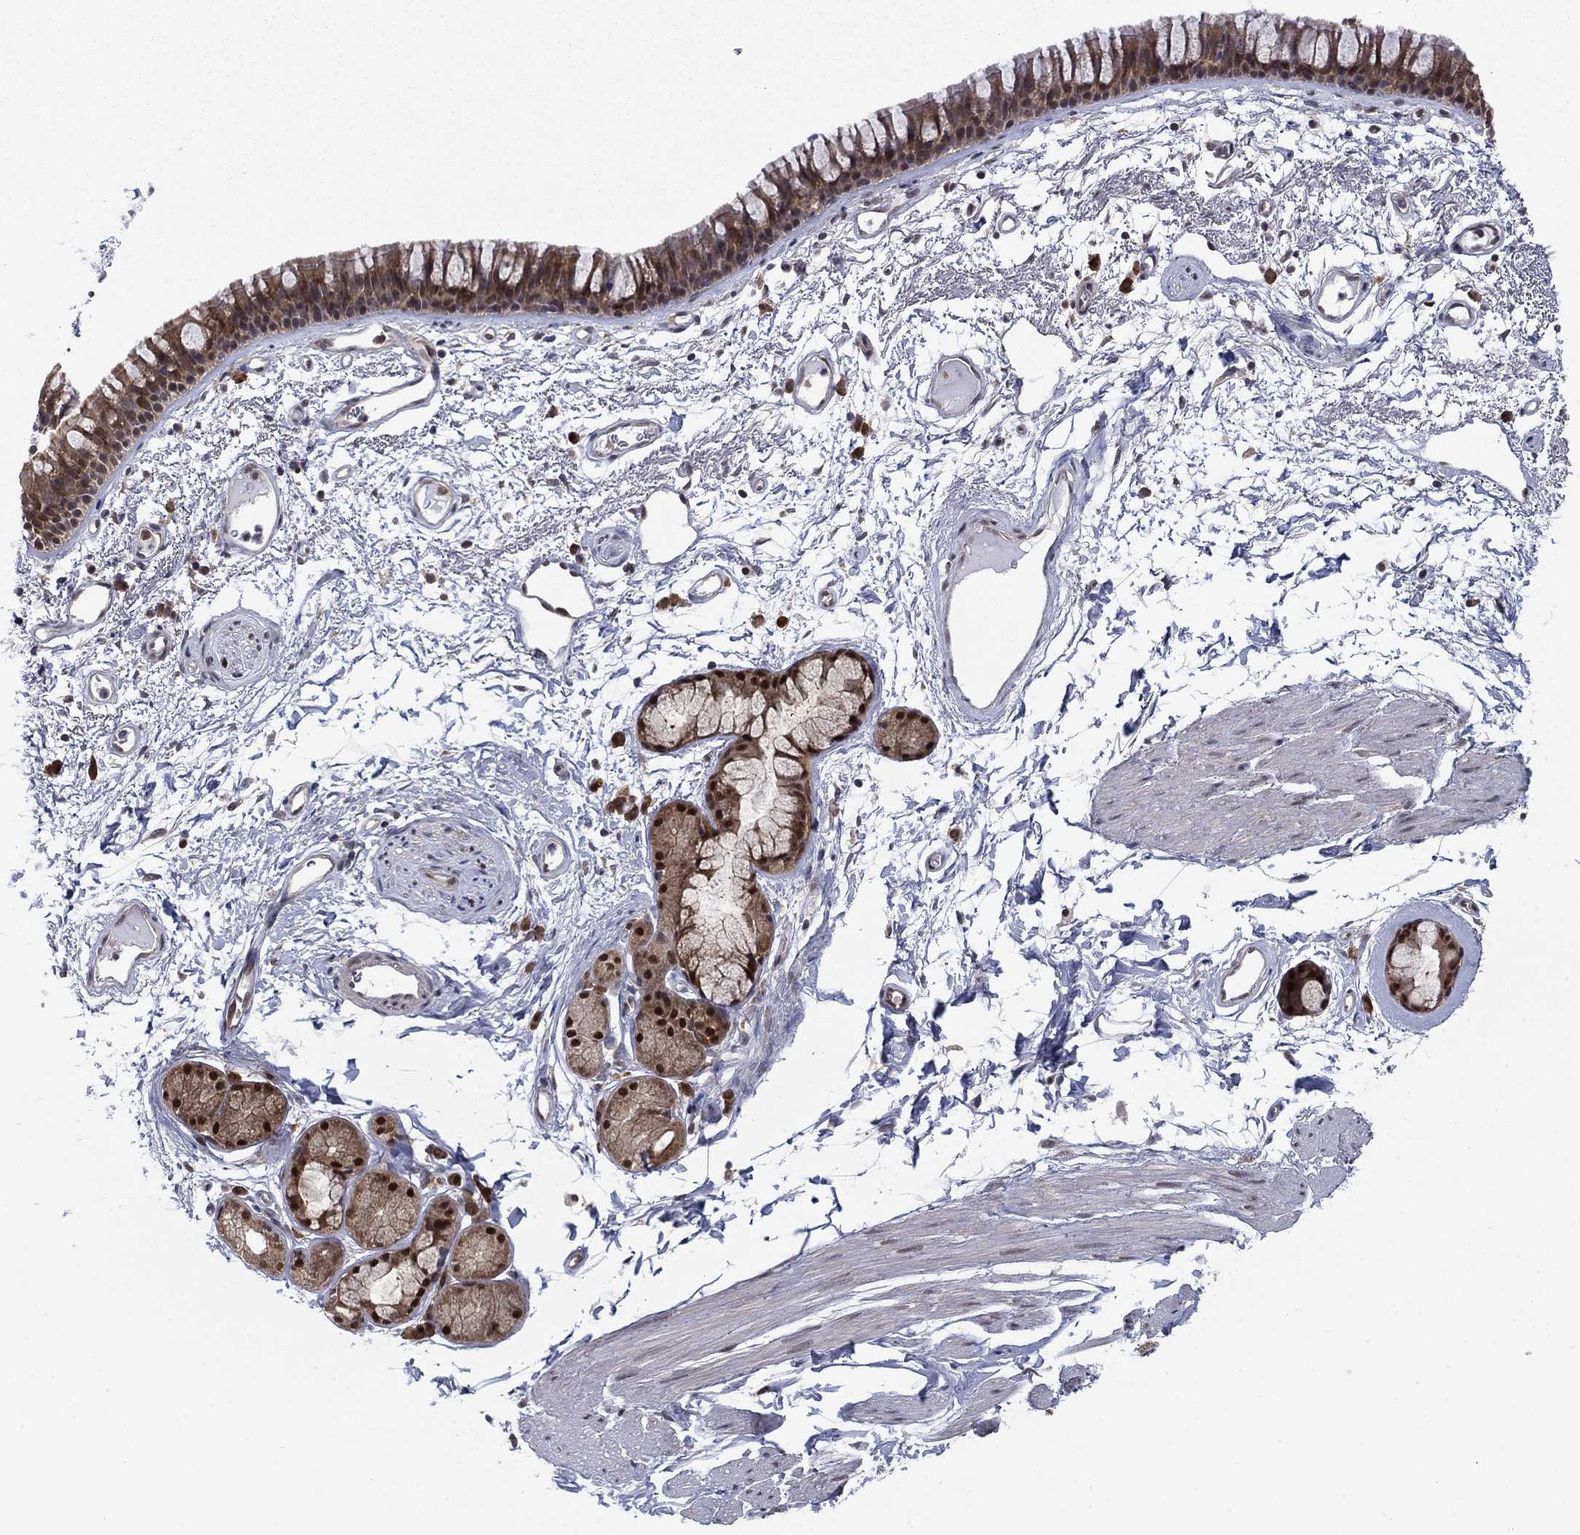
{"staining": {"intensity": "moderate", "quantity": ">75%", "location": "cytoplasmic/membranous"}, "tissue": "bronchus", "cell_type": "Respiratory epithelial cells", "image_type": "normal", "snomed": [{"axis": "morphology", "description": "Normal tissue, NOS"}, {"axis": "topography", "description": "Cartilage tissue"}, {"axis": "topography", "description": "Bronchus"}], "caption": "Moderate cytoplasmic/membranous expression for a protein is appreciated in approximately >75% of respiratory epithelial cells of normal bronchus using immunohistochemistry.", "gene": "FKBP4", "patient": {"sex": "male", "age": 66}}